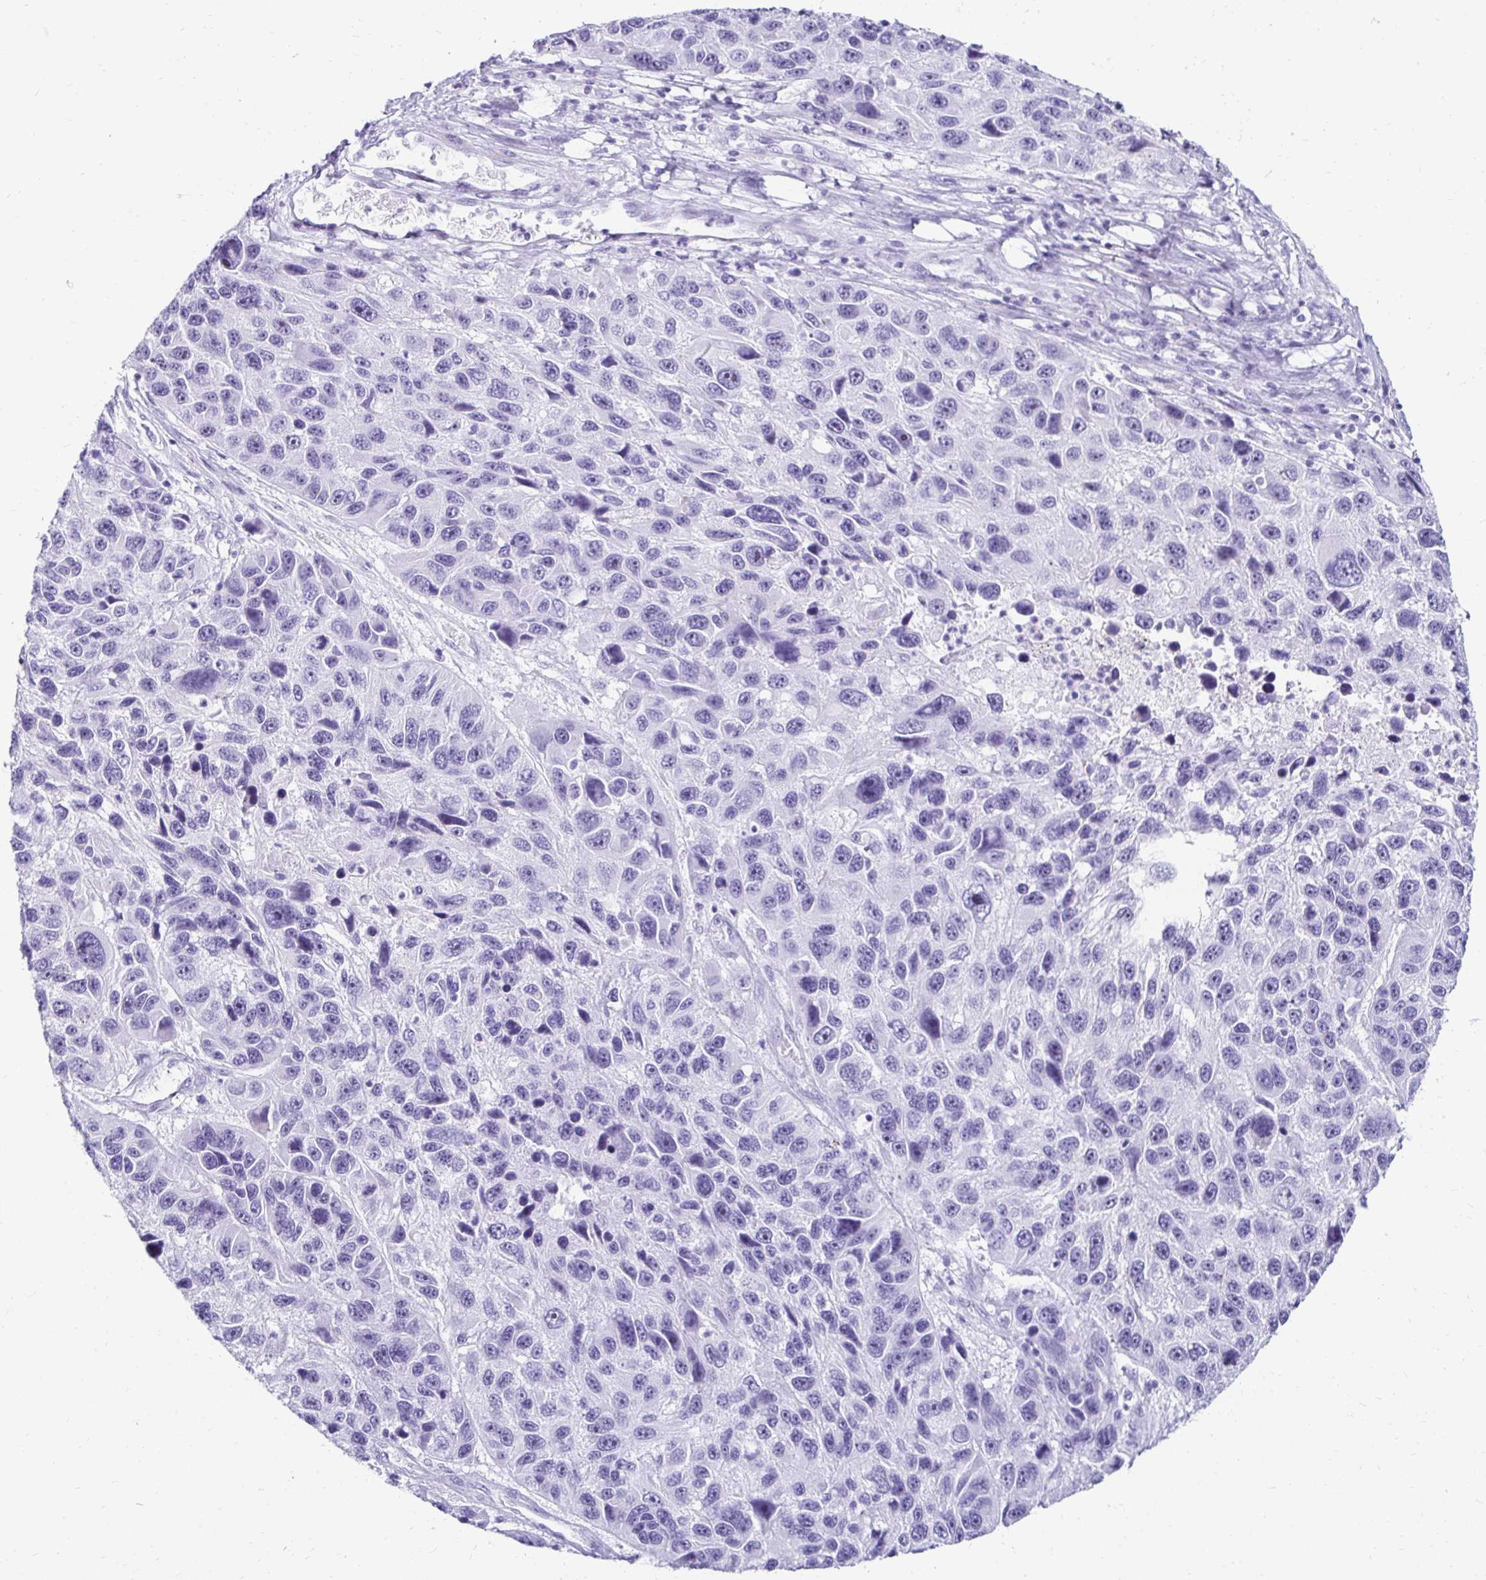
{"staining": {"intensity": "negative", "quantity": "none", "location": "none"}, "tissue": "melanoma", "cell_type": "Tumor cells", "image_type": "cancer", "snomed": [{"axis": "morphology", "description": "Malignant melanoma, NOS"}, {"axis": "topography", "description": "Skin"}], "caption": "Immunohistochemistry (IHC) of melanoma displays no expression in tumor cells.", "gene": "CST6", "patient": {"sex": "male", "age": 53}}